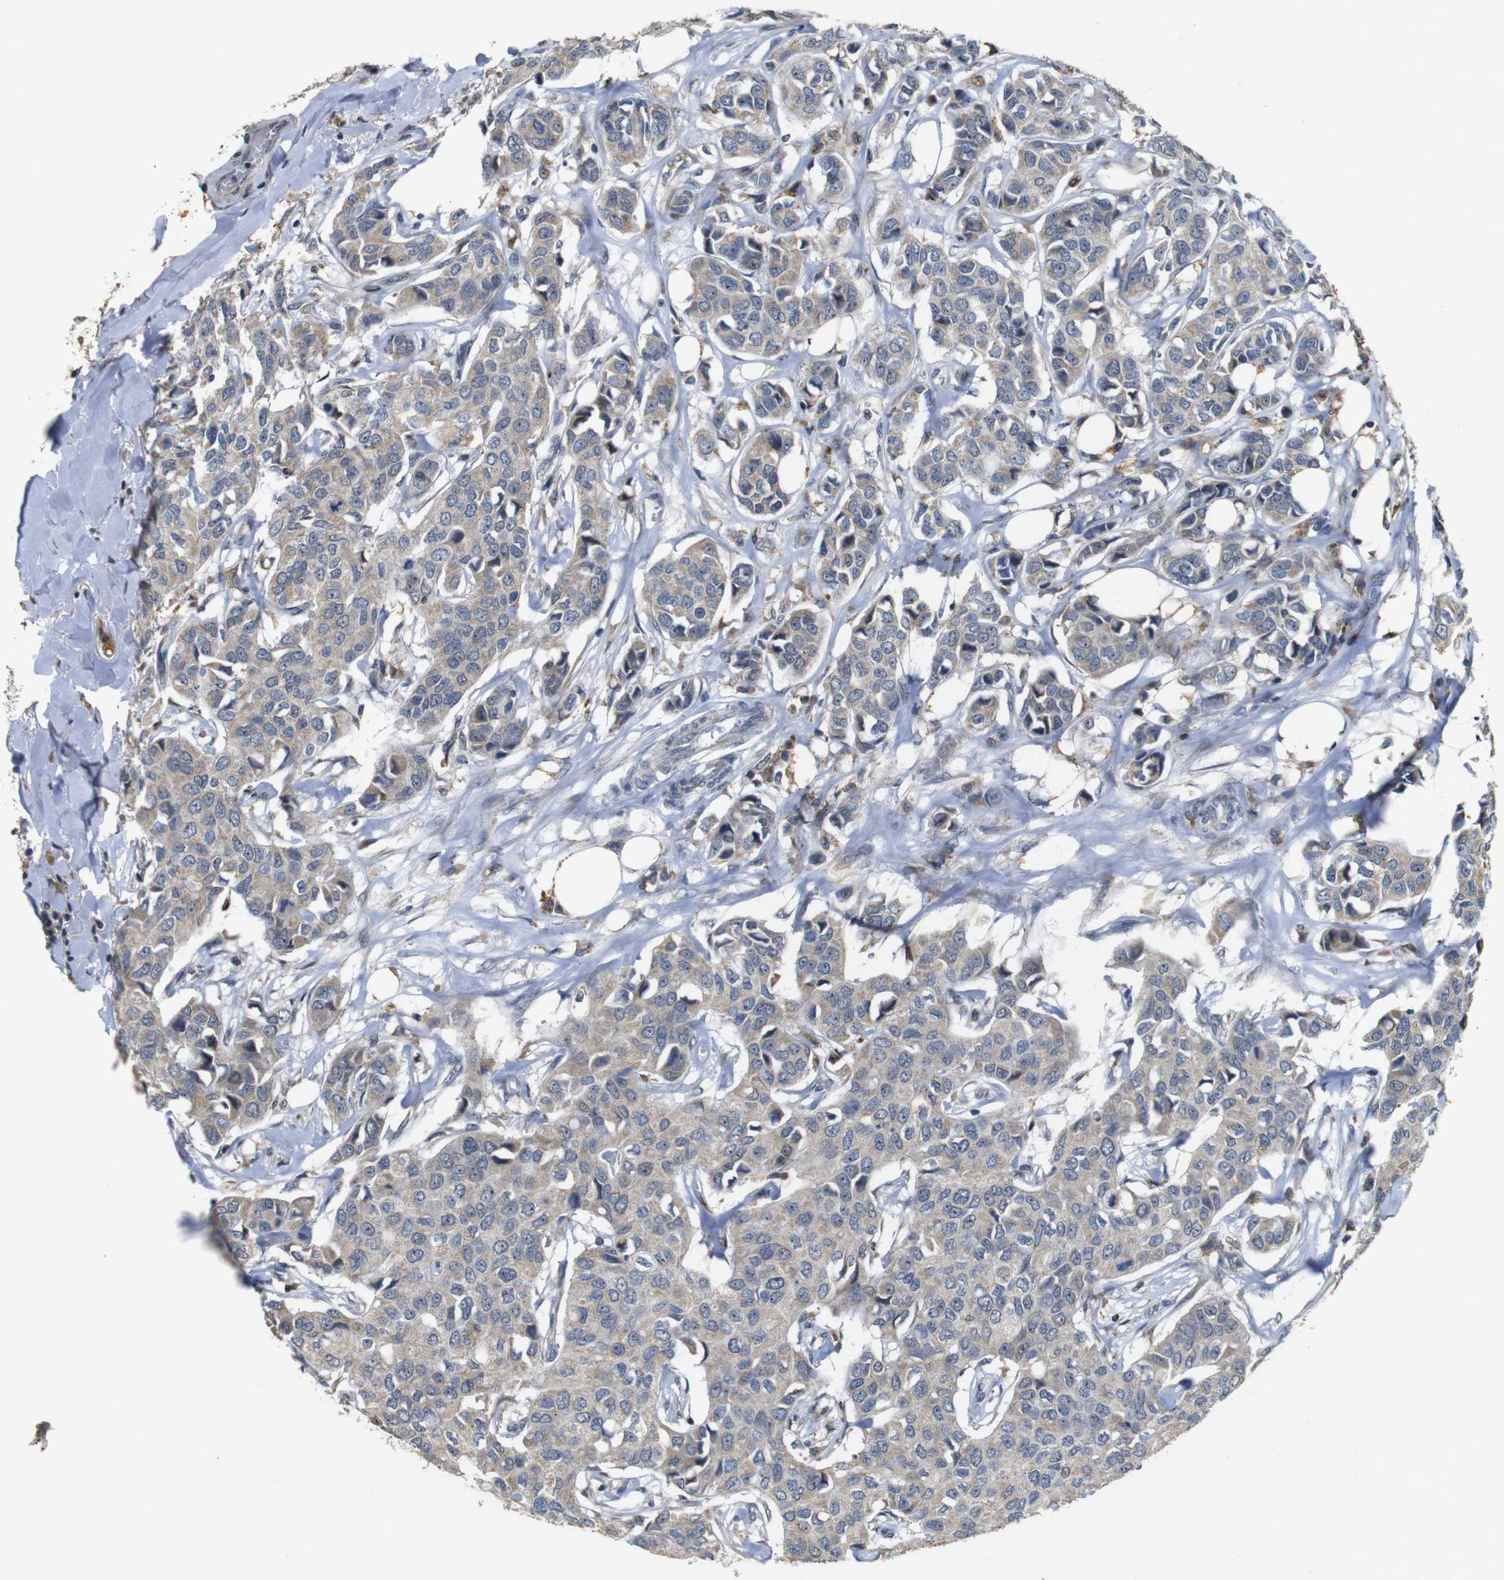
{"staining": {"intensity": "weak", "quantity": ">75%", "location": "cytoplasmic/membranous"}, "tissue": "breast cancer", "cell_type": "Tumor cells", "image_type": "cancer", "snomed": [{"axis": "morphology", "description": "Duct carcinoma"}, {"axis": "topography", "description": "Breast"}], "caption": "High-power microscopy captured an immunohistochemistry histopathology image of intraductal carcinoma (breast), revealing weak cytoplasmic/membranous staining in about >75% of tumor cells.", "gene": "MAGI2", "patient": {"sex": "female", "age": 80}}